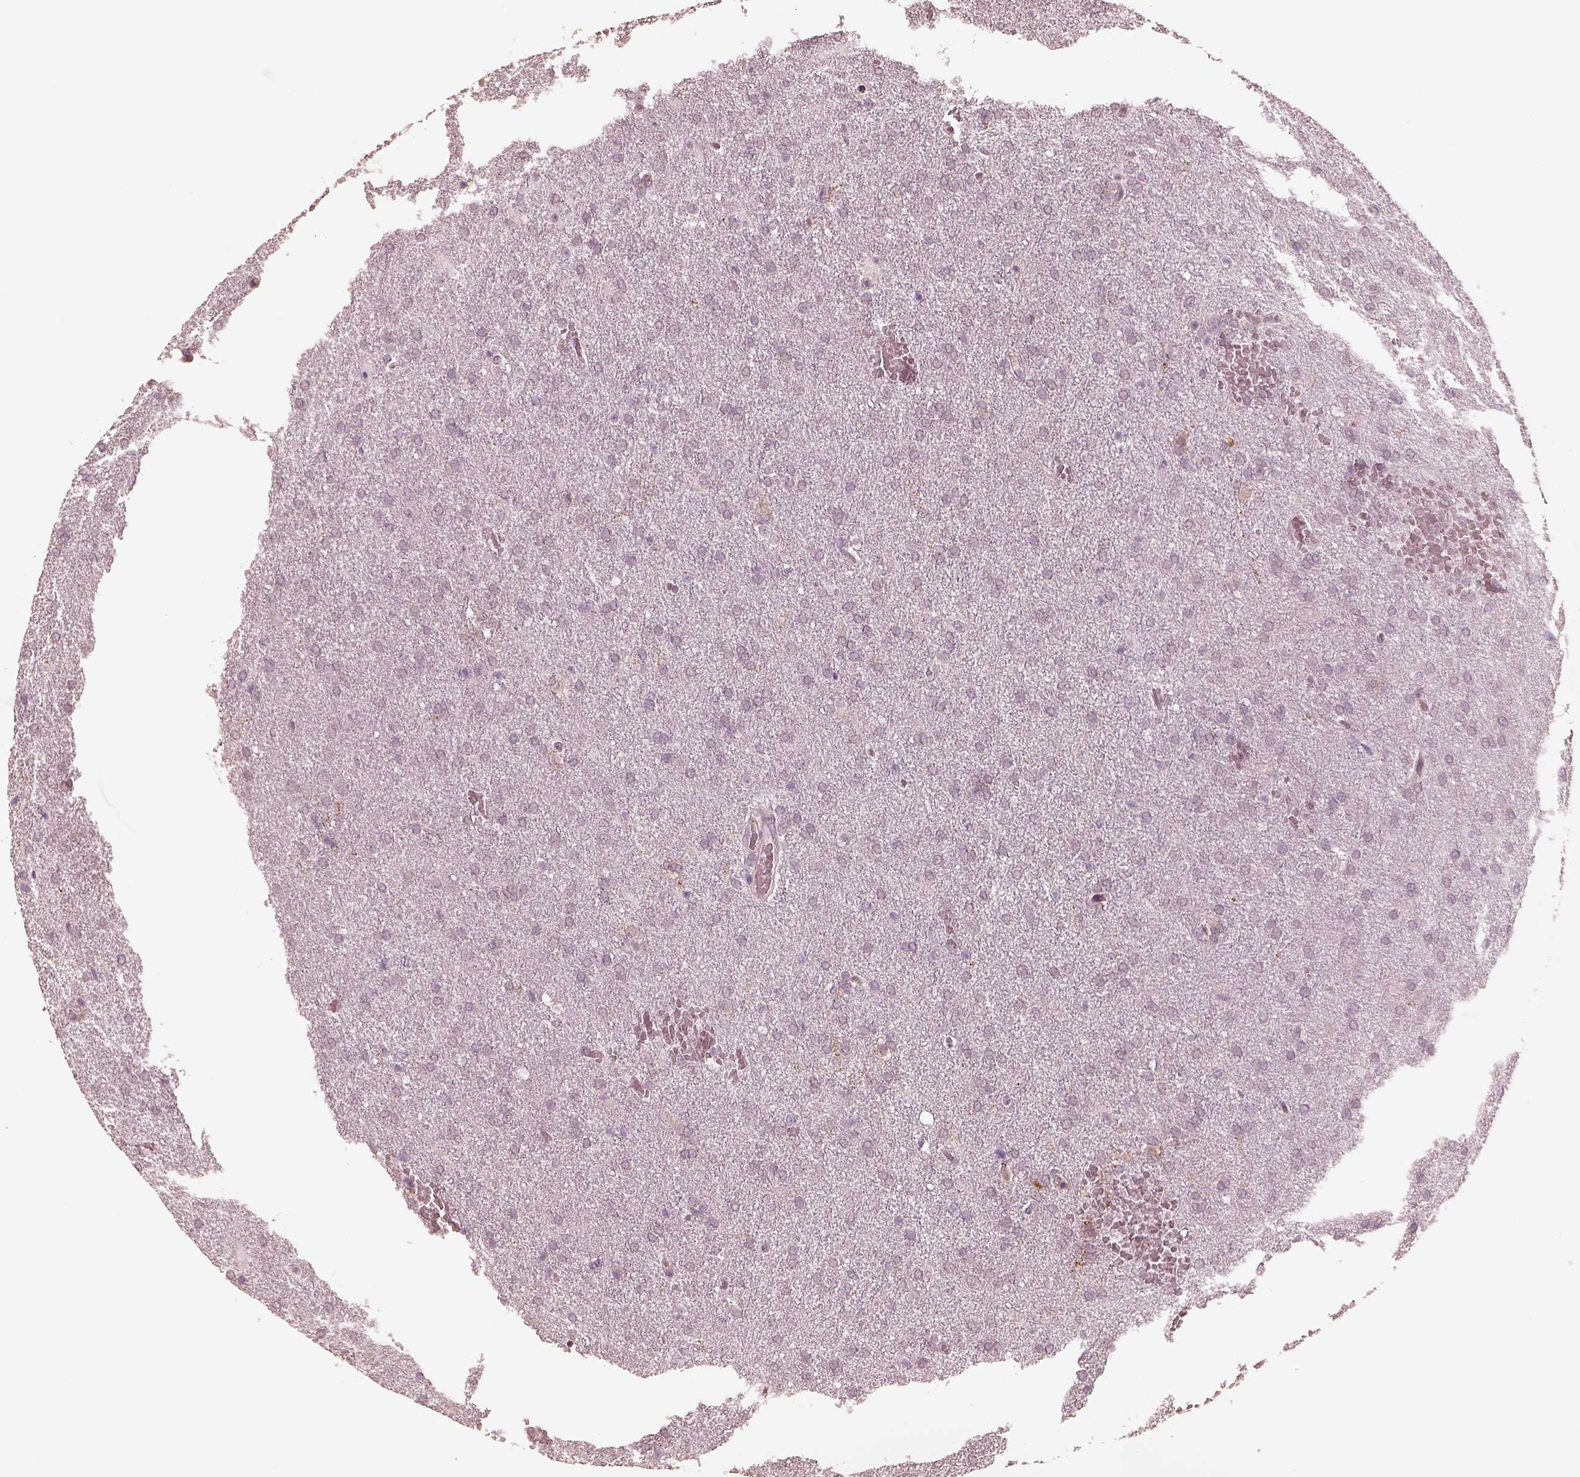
{"staining": {"intensity": "negative", "quantity": "none", "location": "none"}, "tissue": "glioma", "cell_type": "Tumor cells", "image_type": "cancer", "snomed": [{"axis": "morphology", "description": "Glioma, malignant, High grade"}, {"axis": "topography", "description": "Brain"}], "caption": "Tumor cells show no significant staining in glioma.", "gene": "RAB3C", "patient": {"sex": "male", "age": 68}}